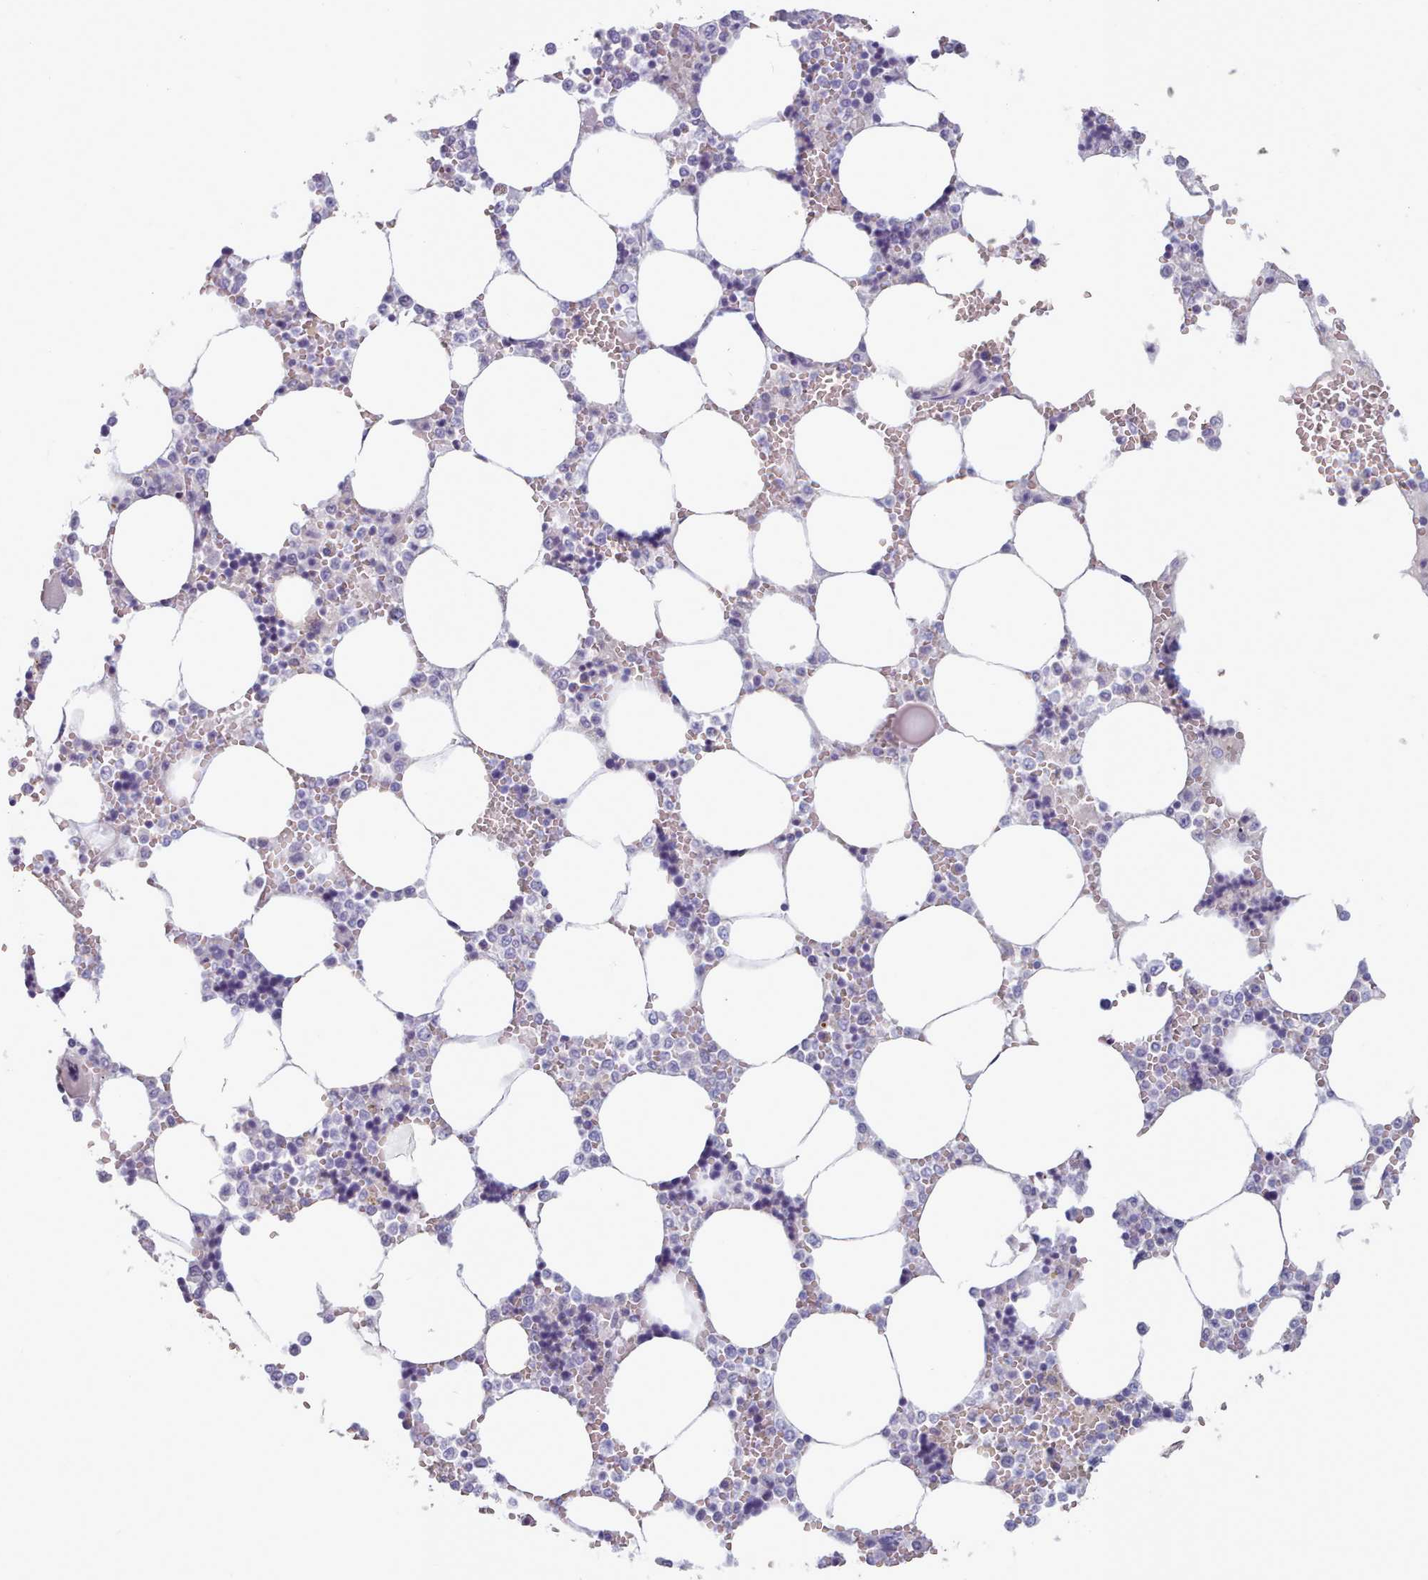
{"staining": {"intensity": "negative", "quantity": "none", "location": "none"}, "tissue": "bone marrow", "cell_type": "Hematopoietic cells", "image_type": "normal", "snomed": [{"axis": "morphology", "description": "Normal tissue, NOS"}, {"axis": "topography", "description": "Bone marrow"}], "caption": "Hematopoietic cells show no significant protein positivity in normal bone marrow.", "gene": "ZNF43", "patient": {"sex": "male", "age": 64}}